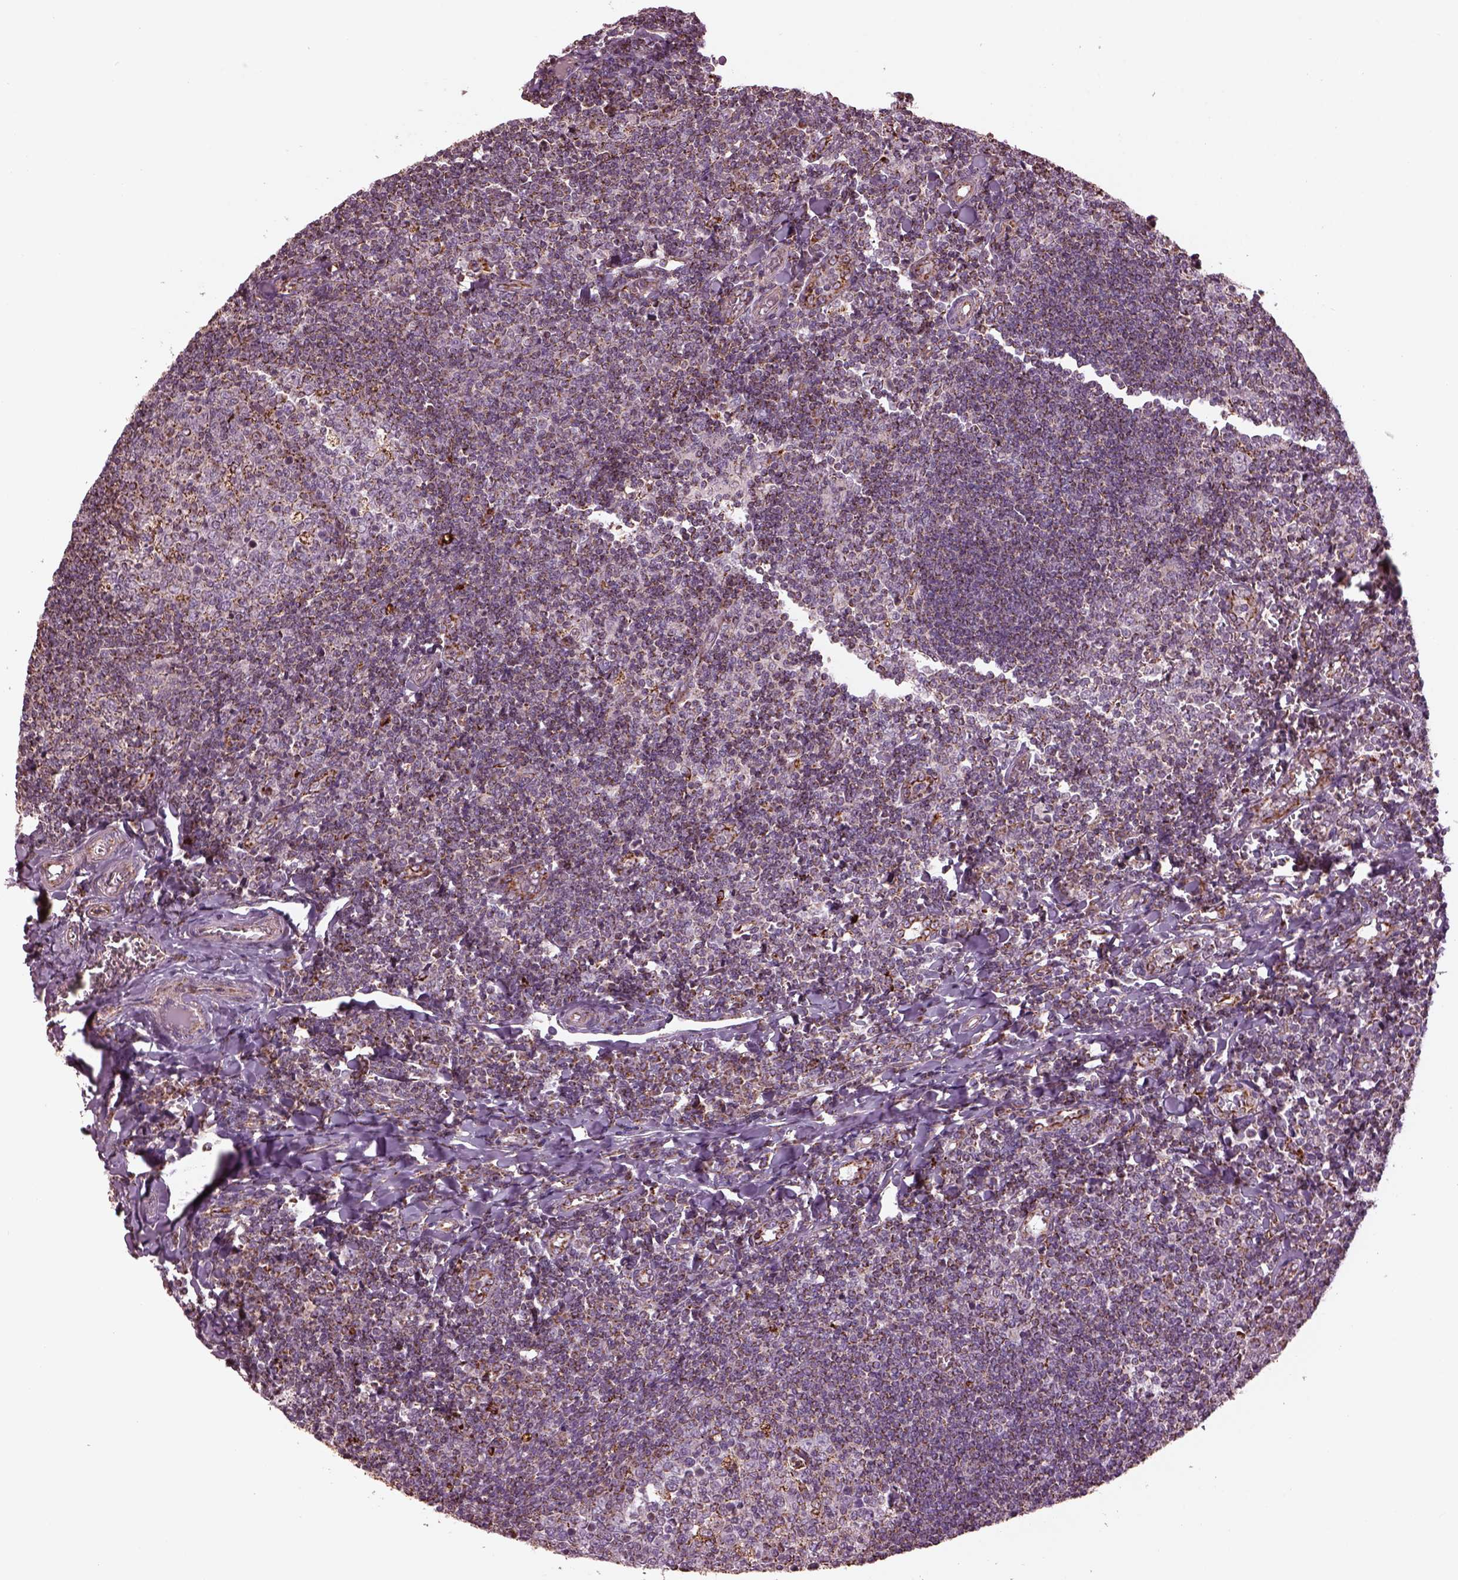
{"staining": {"intensity": "weak", "quantity": "<25%", "location": "cytoplasmic/membranous"}, "tissue": "tonsil", "cell_type": "Germinal center cells", "image_type": "normal", "snomed": [{"axis": "morphology", "description": "Normal tissue, NOS"}, {"axis": "topography", "description": "Tonsil"}], "caption": "Immunohistochemistry of benign human tonsil shows no expression in germinal center cells.", "gene": "TMEM254", "patient": {"sex": "female", "age": 12}}